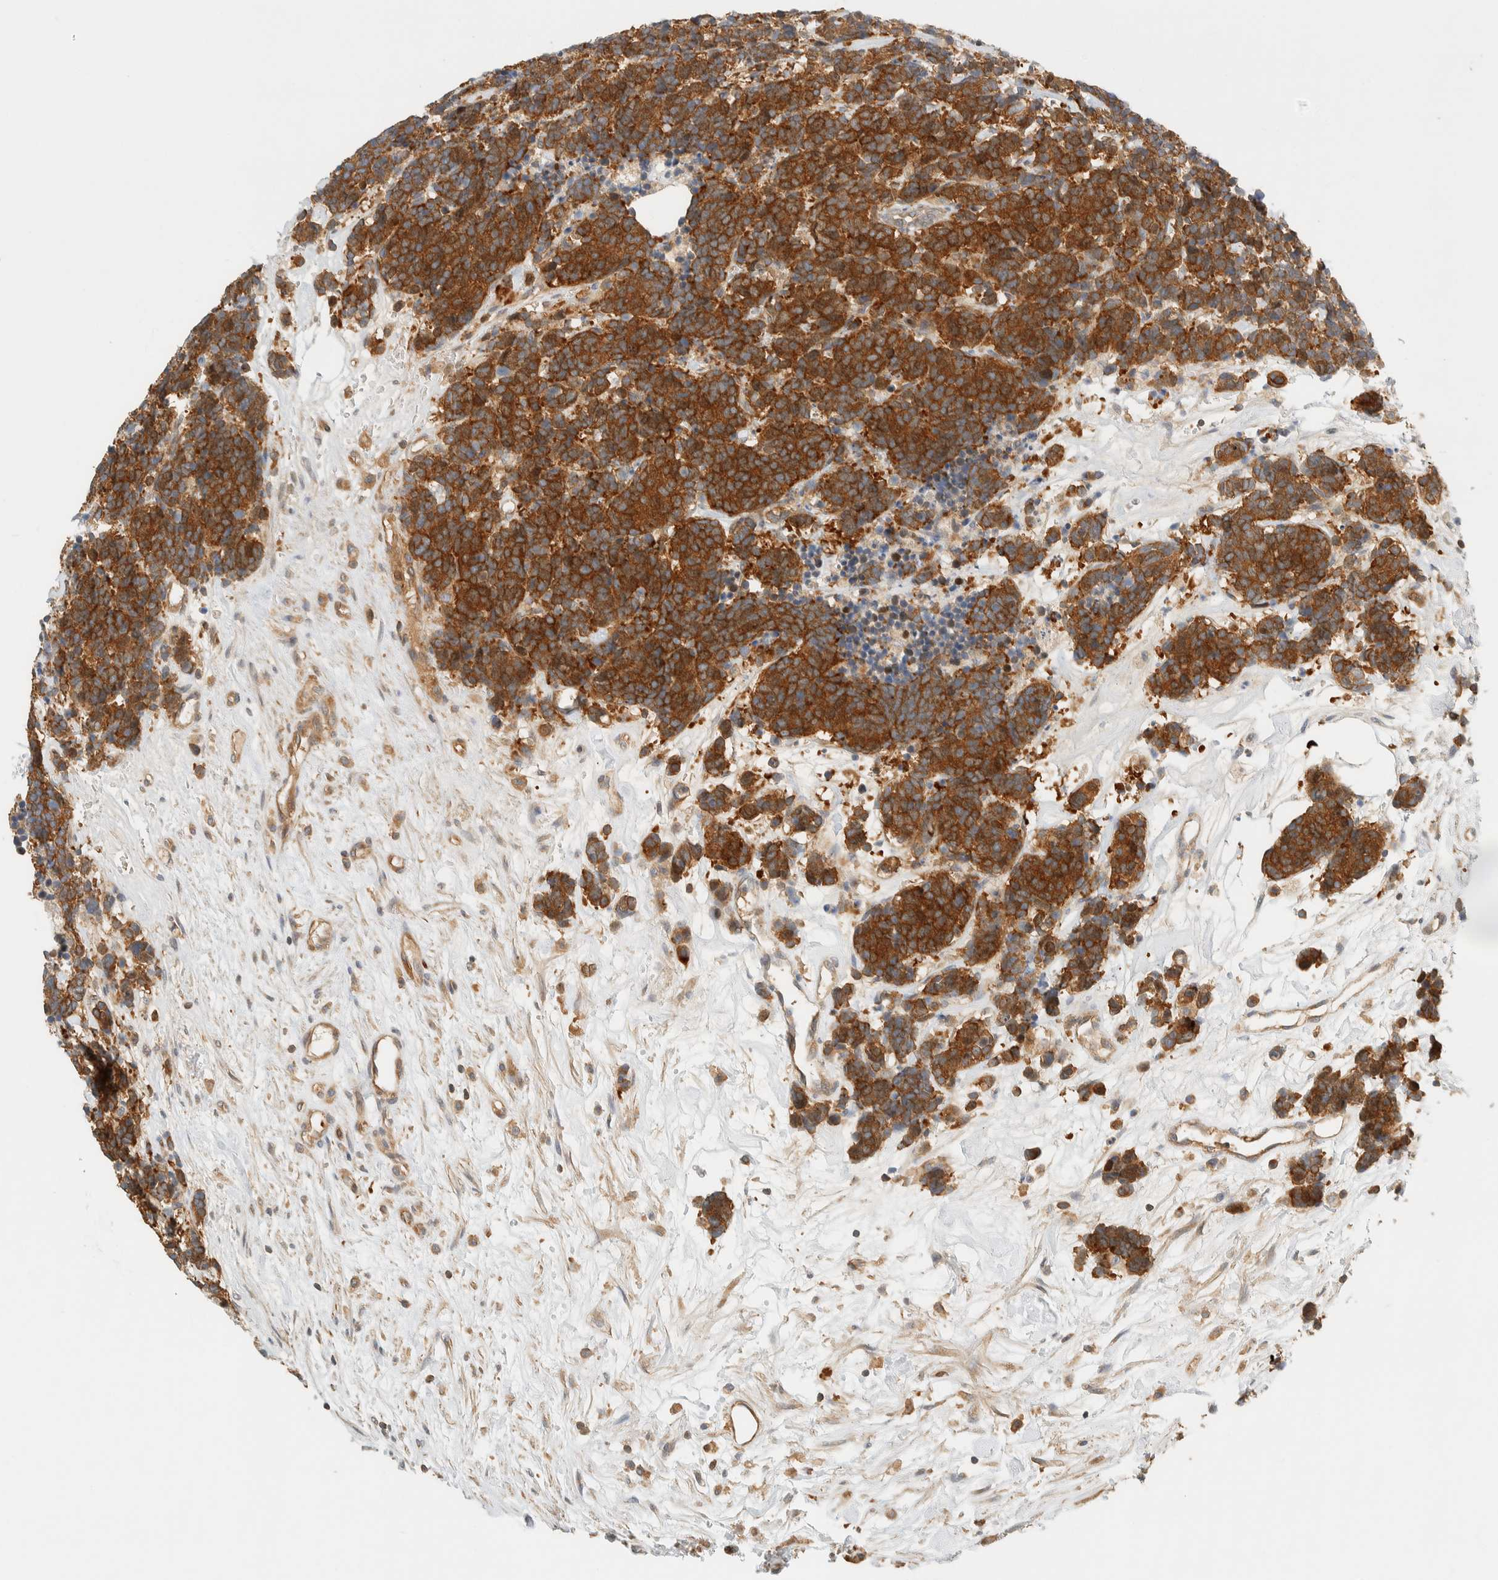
{"staining": {"intensity": "strong", "quantity": ">75%", "location": "cytoplasmic/membranous"}, "tissue": "carcinoid", "cell_type": "Tumor cells", "image_type": "cancer", "snomed": [{"axis": "morphology", "description": "Carcinoma, NOS"}, {"axis": "morphology", "description": "Carcinoid, malignant, NOS"}, {"axis": "topography", "description": "Urinary bladder"}], "caption": "Brown immunohistochemical staining in carcinoid demonstrates strong cytoplasmic/membranous staining in about >75% of tumor cells.", "gene": "ARFGEF1", "patient": {"sex": "male", "age": 57}}